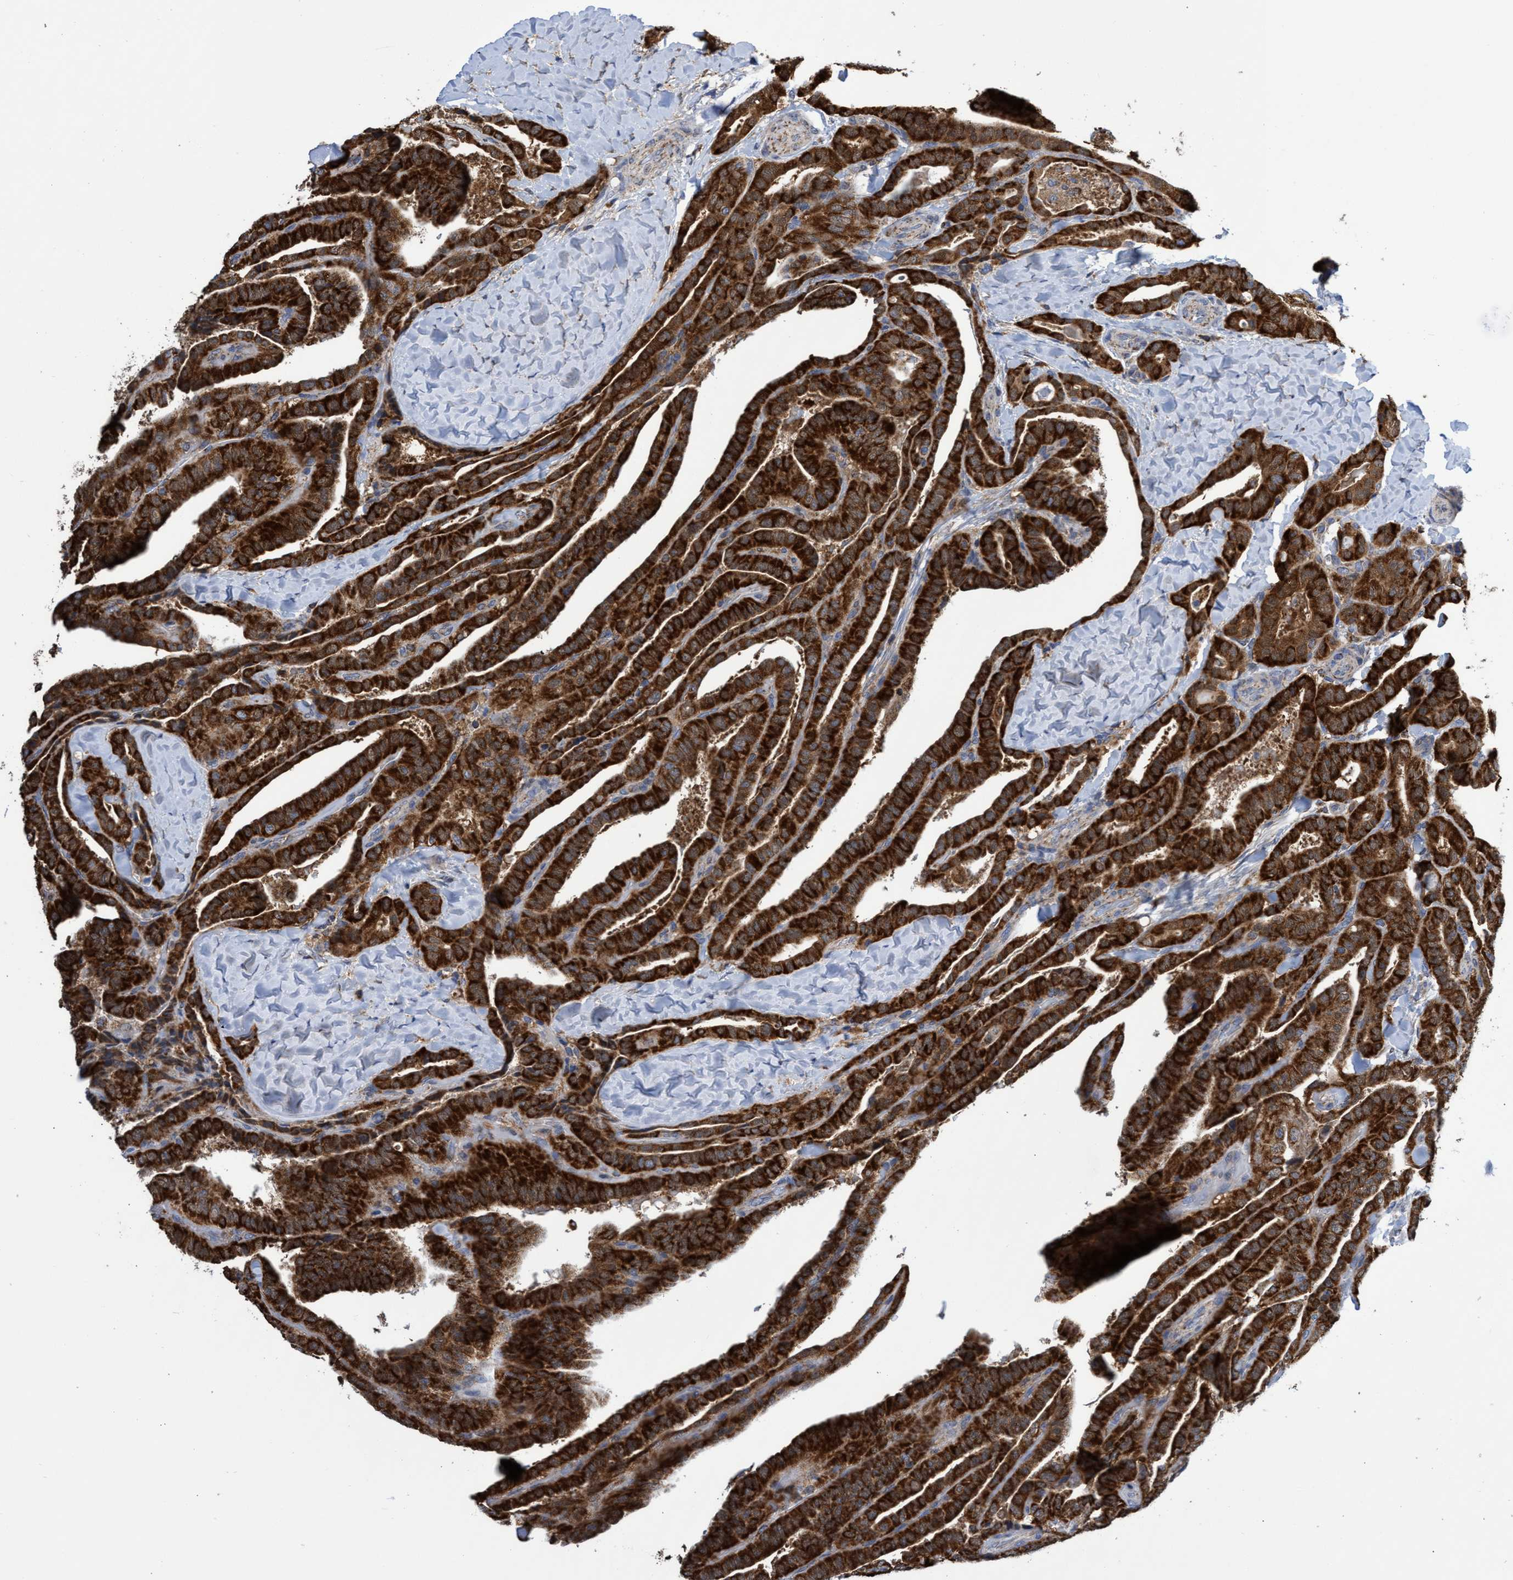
{"staining": {"intensity": "strong", "quantity": ">75%", "location": "cytoplasmic/membranous"}, "tissue": "thyroid cancer", "cell_type": "Tumor cells", "image_type": "cancer", "snomed": [{"axis": "morphology", "description": "Papillary adenocarcinoma, NOS"}, {"axis": "topography", "description": "Thyroid gland"}], "caption": "A brown stain highlights strong cytoplasmic/membranous expression of a protein in thyroid cancer (papillary adenocarcinoma) tumor cells.", "gene": "CRYZ", "patient": {"sex": "male", "age": 77}}